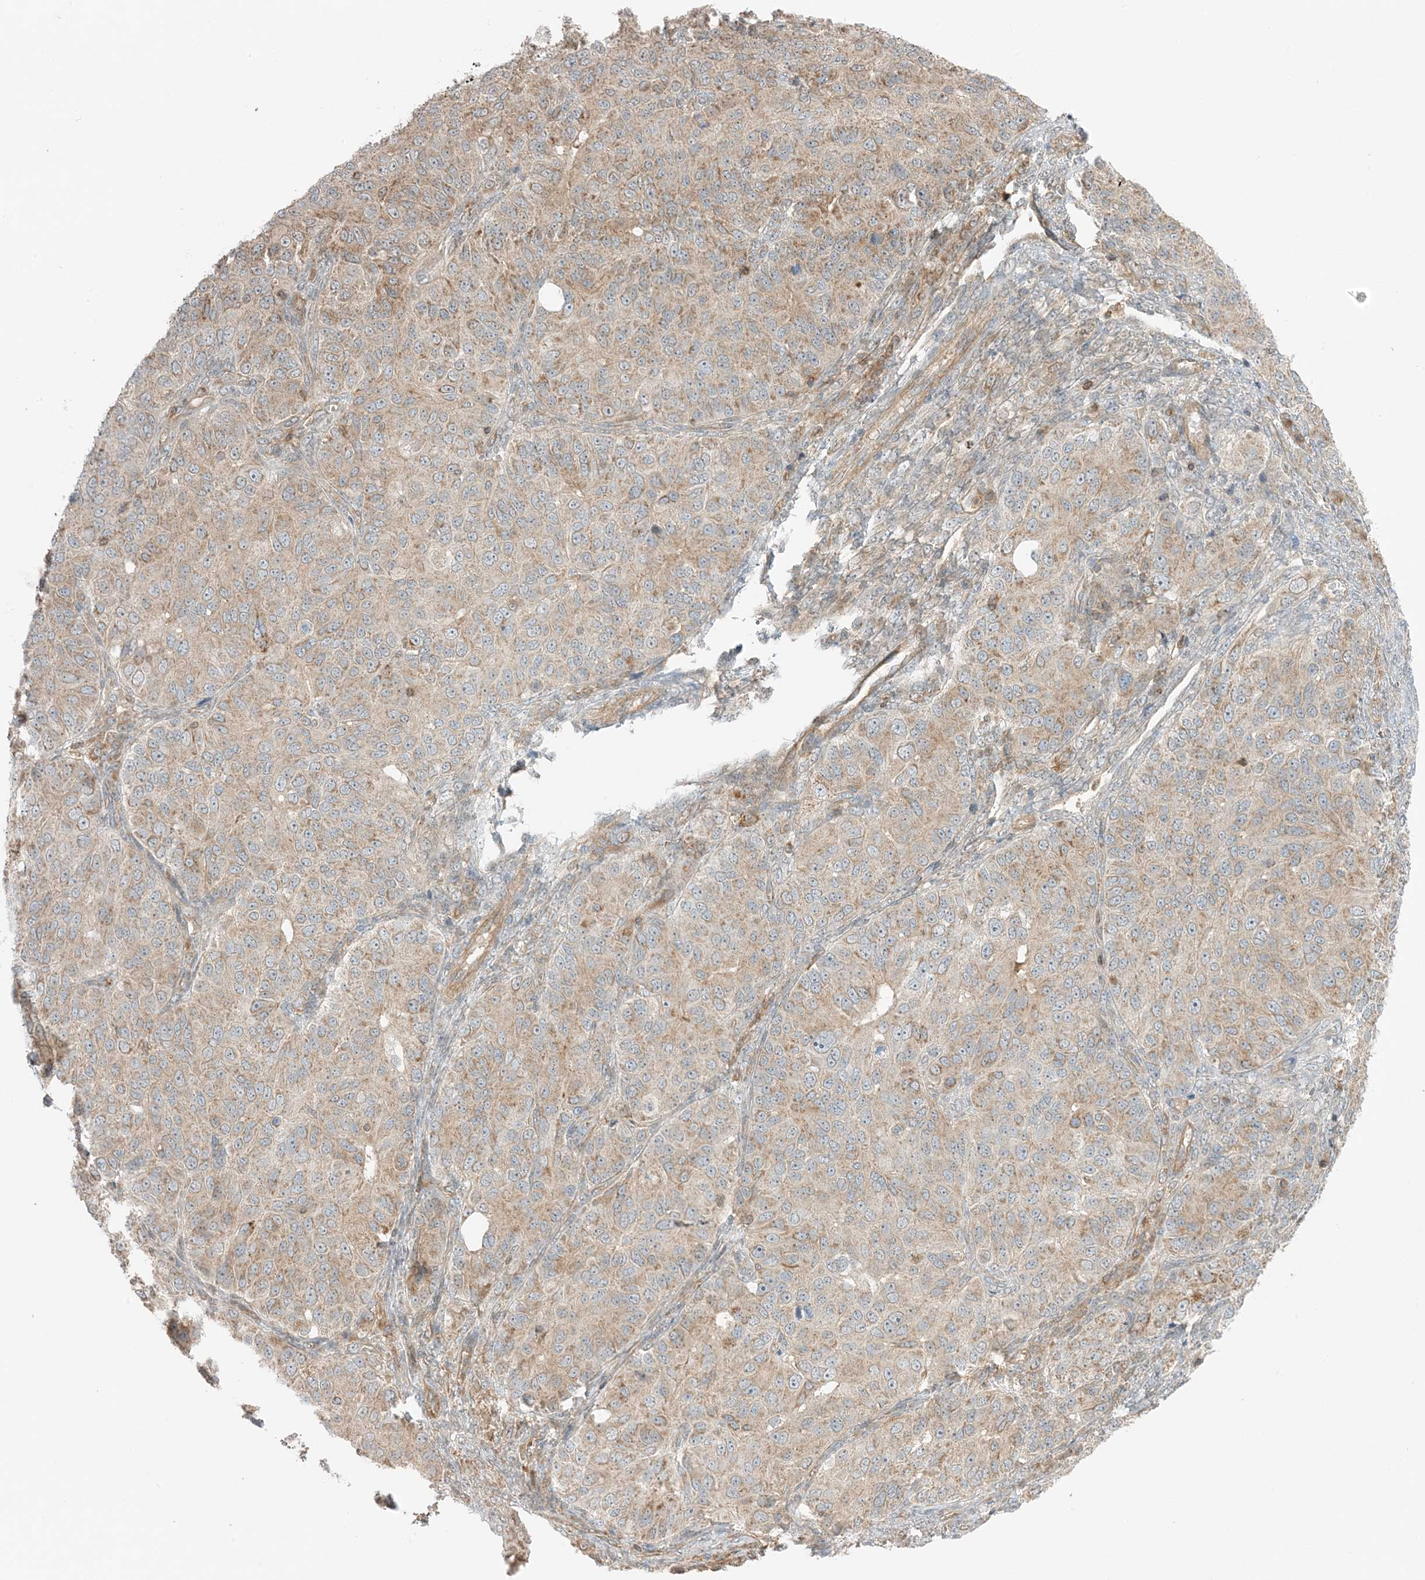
{"staining": {"intensity": "weak", "quantity": ">75%", "location": "cytoplasmic/membranous"}, "tissue": "ovarian cancer", "cell_type": "Tumor cells", "image_type": "cancer", "snomed": [{"axis": "morphology", "description": "Carcinoma, endometroid"}, {"axis": "topography", "description": "Ovary"}], "caption": "Immunohistochemical staining of human ovarian cancer demonstrates low levels of weak cytoplasmic/membranous expression in about >75% of tumor cells. (IHC, brightfield microscopy, high magnification).", "gene": "SLC25A12", "patient": {"sex": "female", "age": 51}}